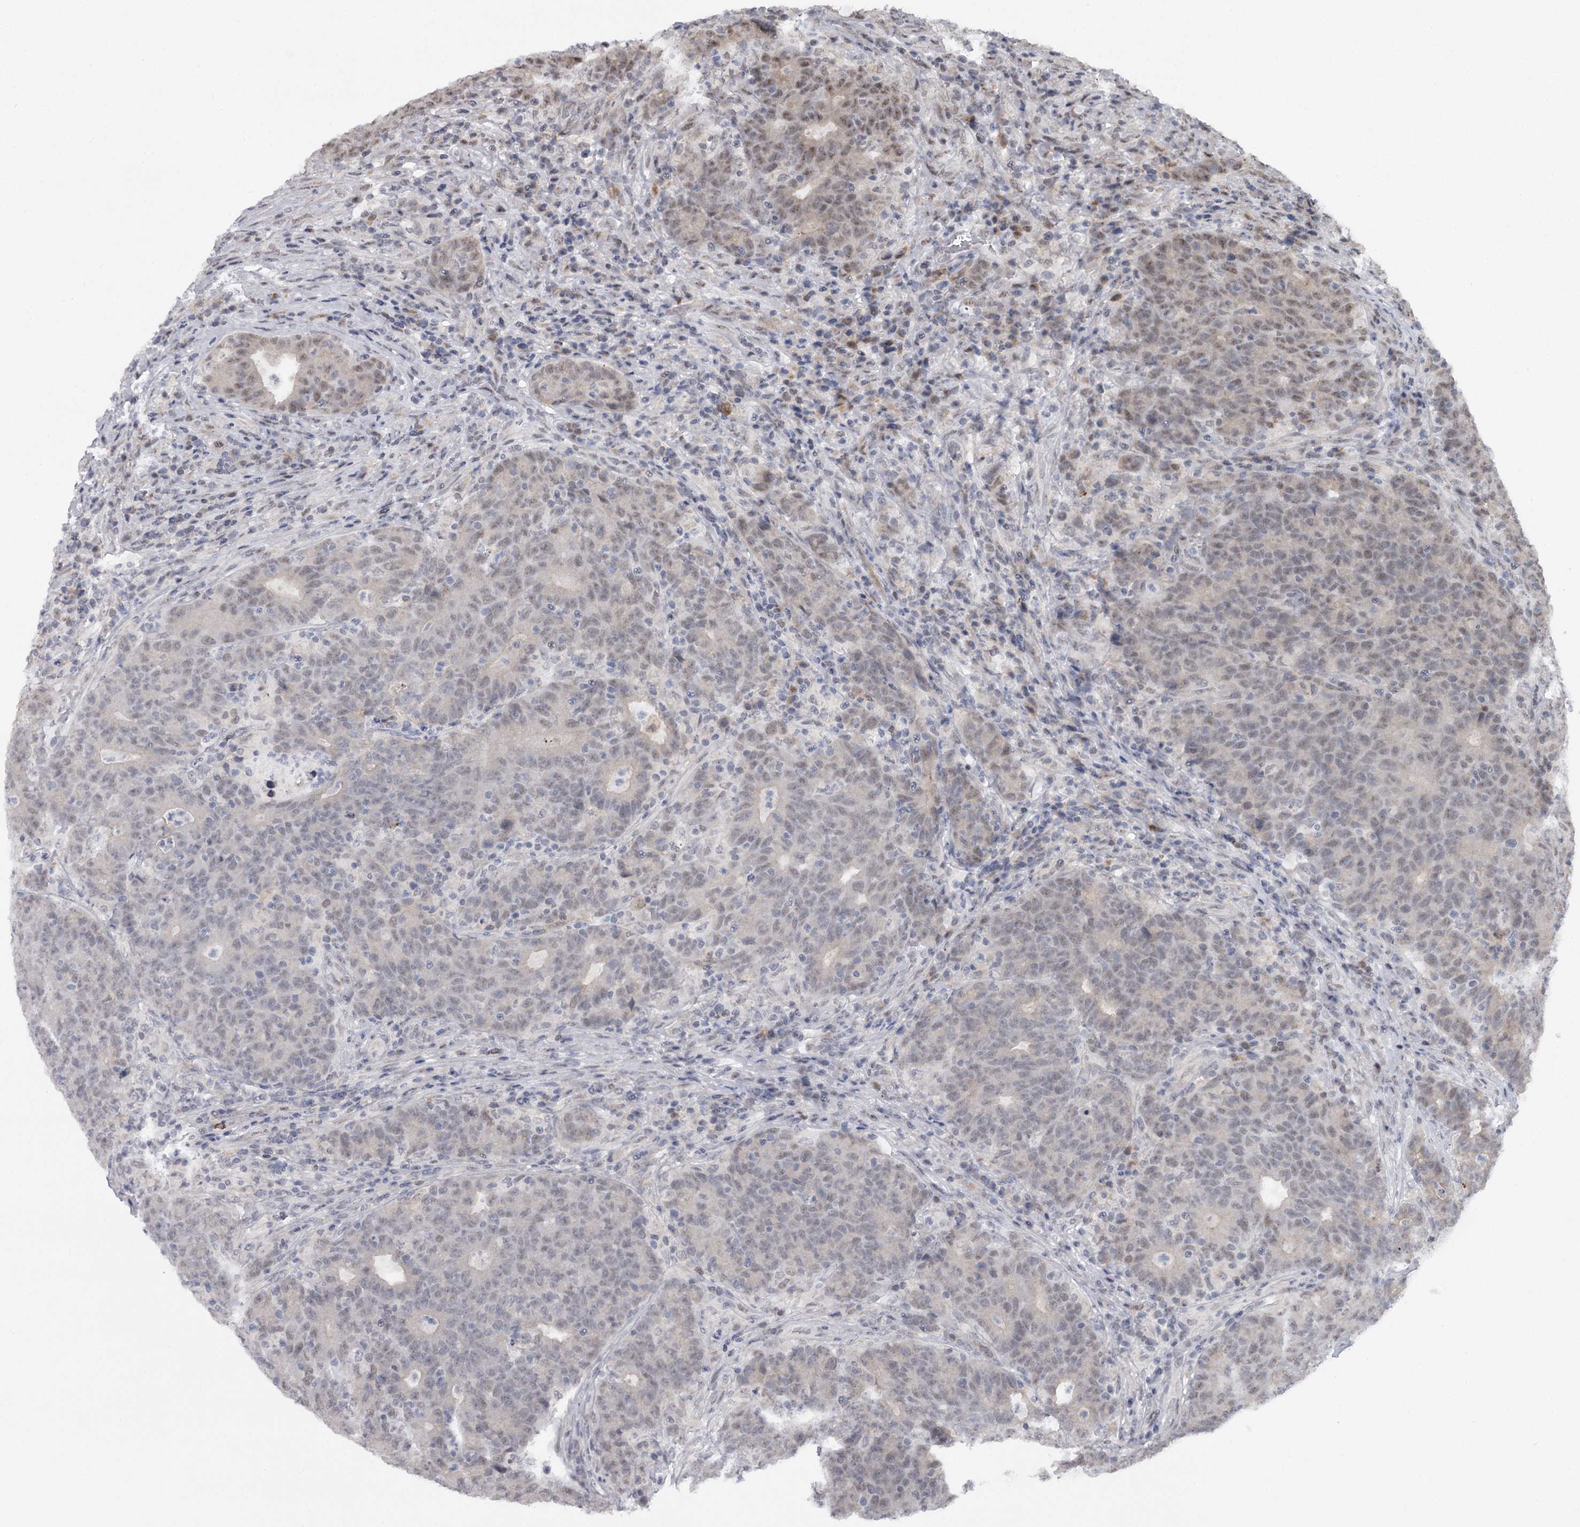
{"staining": {"intensity": "weak", "quantity": ">75%", "location": "nuclear"}, "tissue": "colorectal cancer", "cell_type": "Tumor cells", "image_type": "cancer", "snomed": [{"axis": "morphology", "description": "Adenocarcinoma, NOS"}, {"axis": "topography", "description": "Colon"}], "caption": "There is low levels of weak nuclear staining in tumor cells of colorectal adenocarcinoma, as demonstrated by immunohistochemical staining (brown color).", "gene": "GTSF1", "patient": {"sex": "female", "age": 75}}